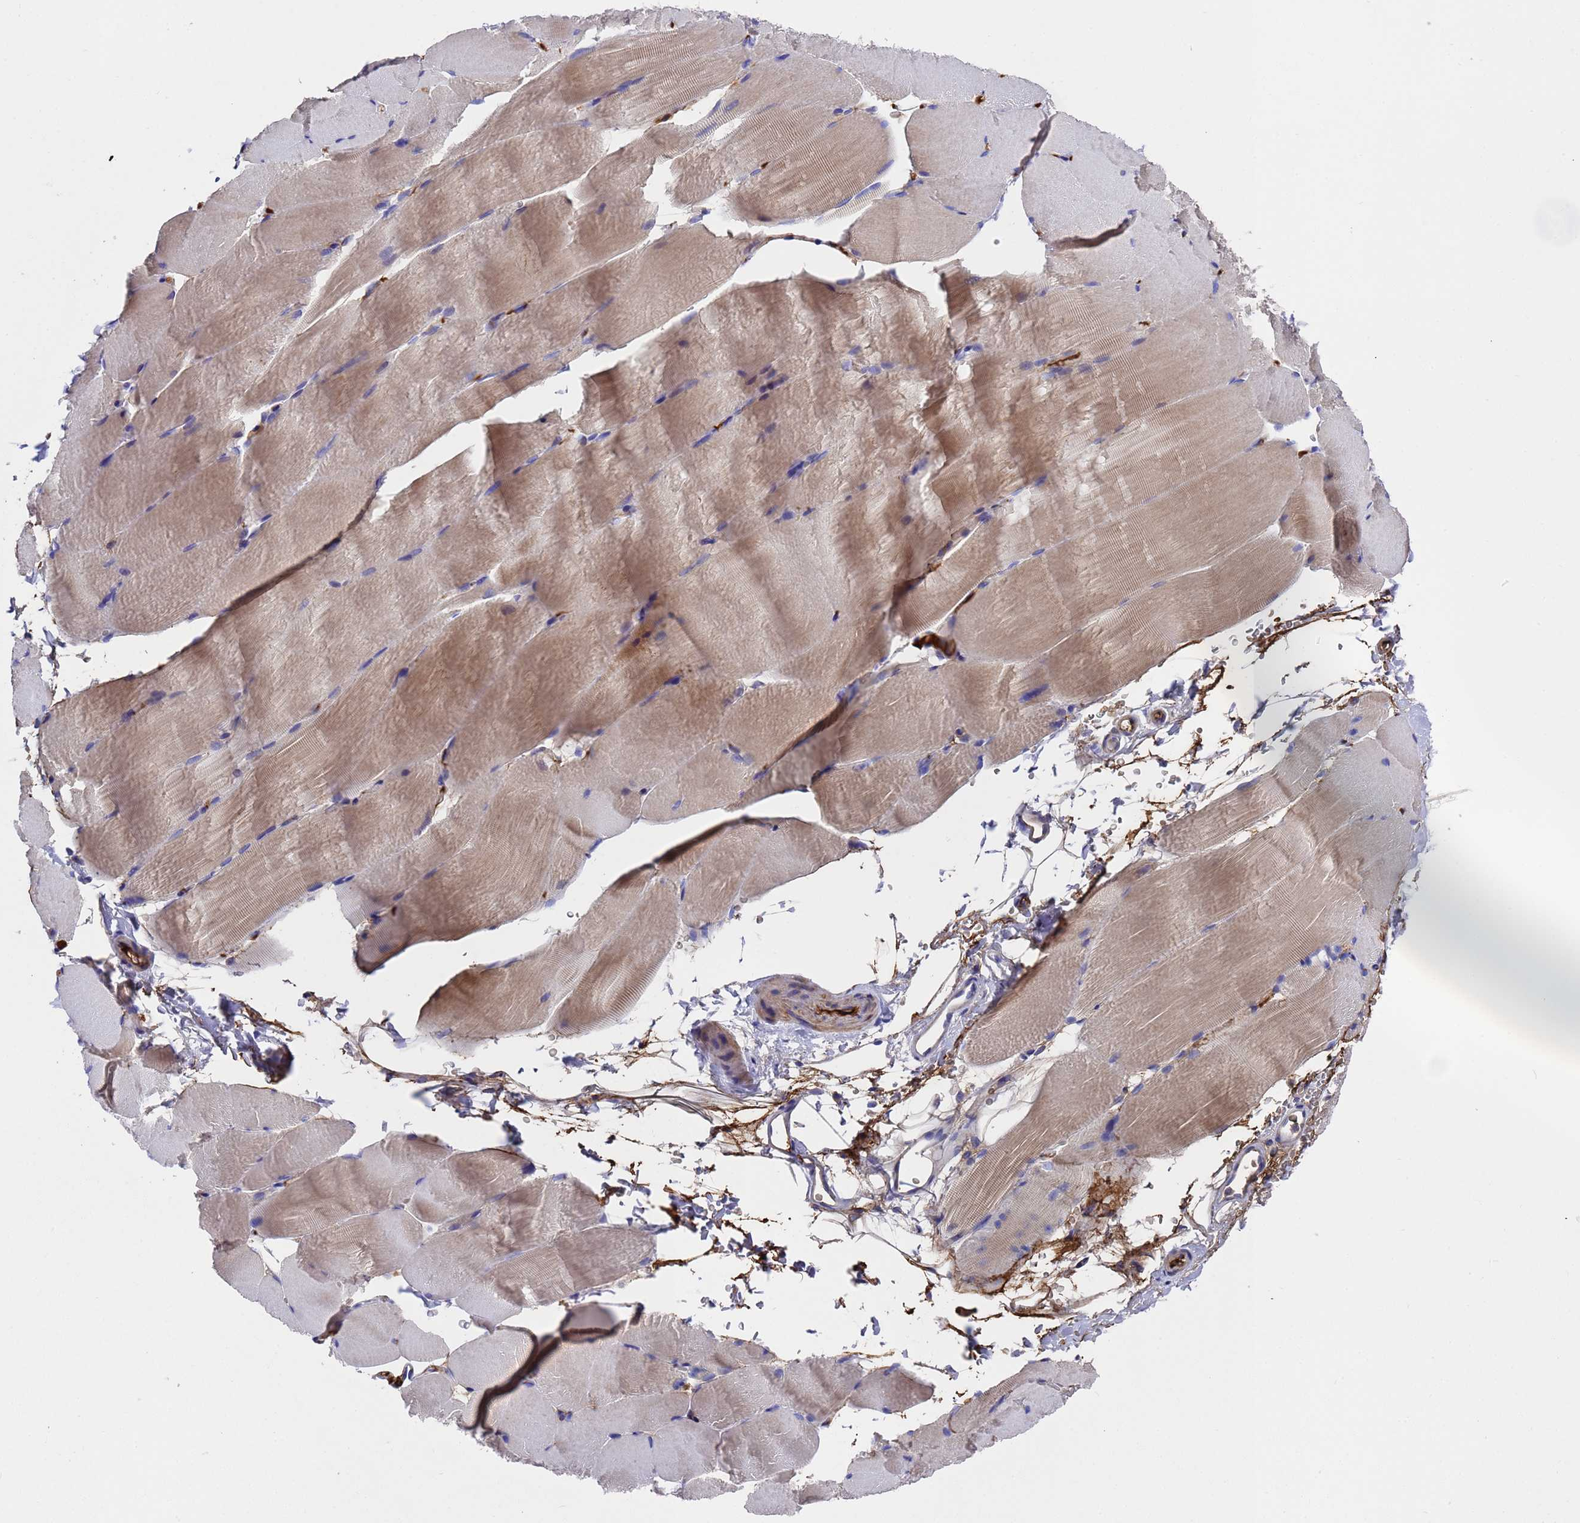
{"staining": {"intensity": "moderate", "quantity": "25%-75%", "location": "cytoplasmic/membranous"}, "tissue": "skeletal muscle", "cell_type": "Myocytes", "image_type": "normal", "snomed": [{"axis": "morphology", "description": "Normal tissue, NOS"}, {"axis": "topography", "description": "Skeletal muscle"}, {"axis": "topography", "description": "Parathyroid gland"}], "caption": "Immunohistochemistry image of unremarkable skeletal muscle: human skeletal muscle stained using immunohistochemistry (IHC) shows medium levels of moderate protein expression localized specifically in the cytoplasmic/membranous of myocytes, appearing as a cytoplasmic/membranous brown color.", "gene": "ELP6", "patient": {"sex": "female", "age": 37}}